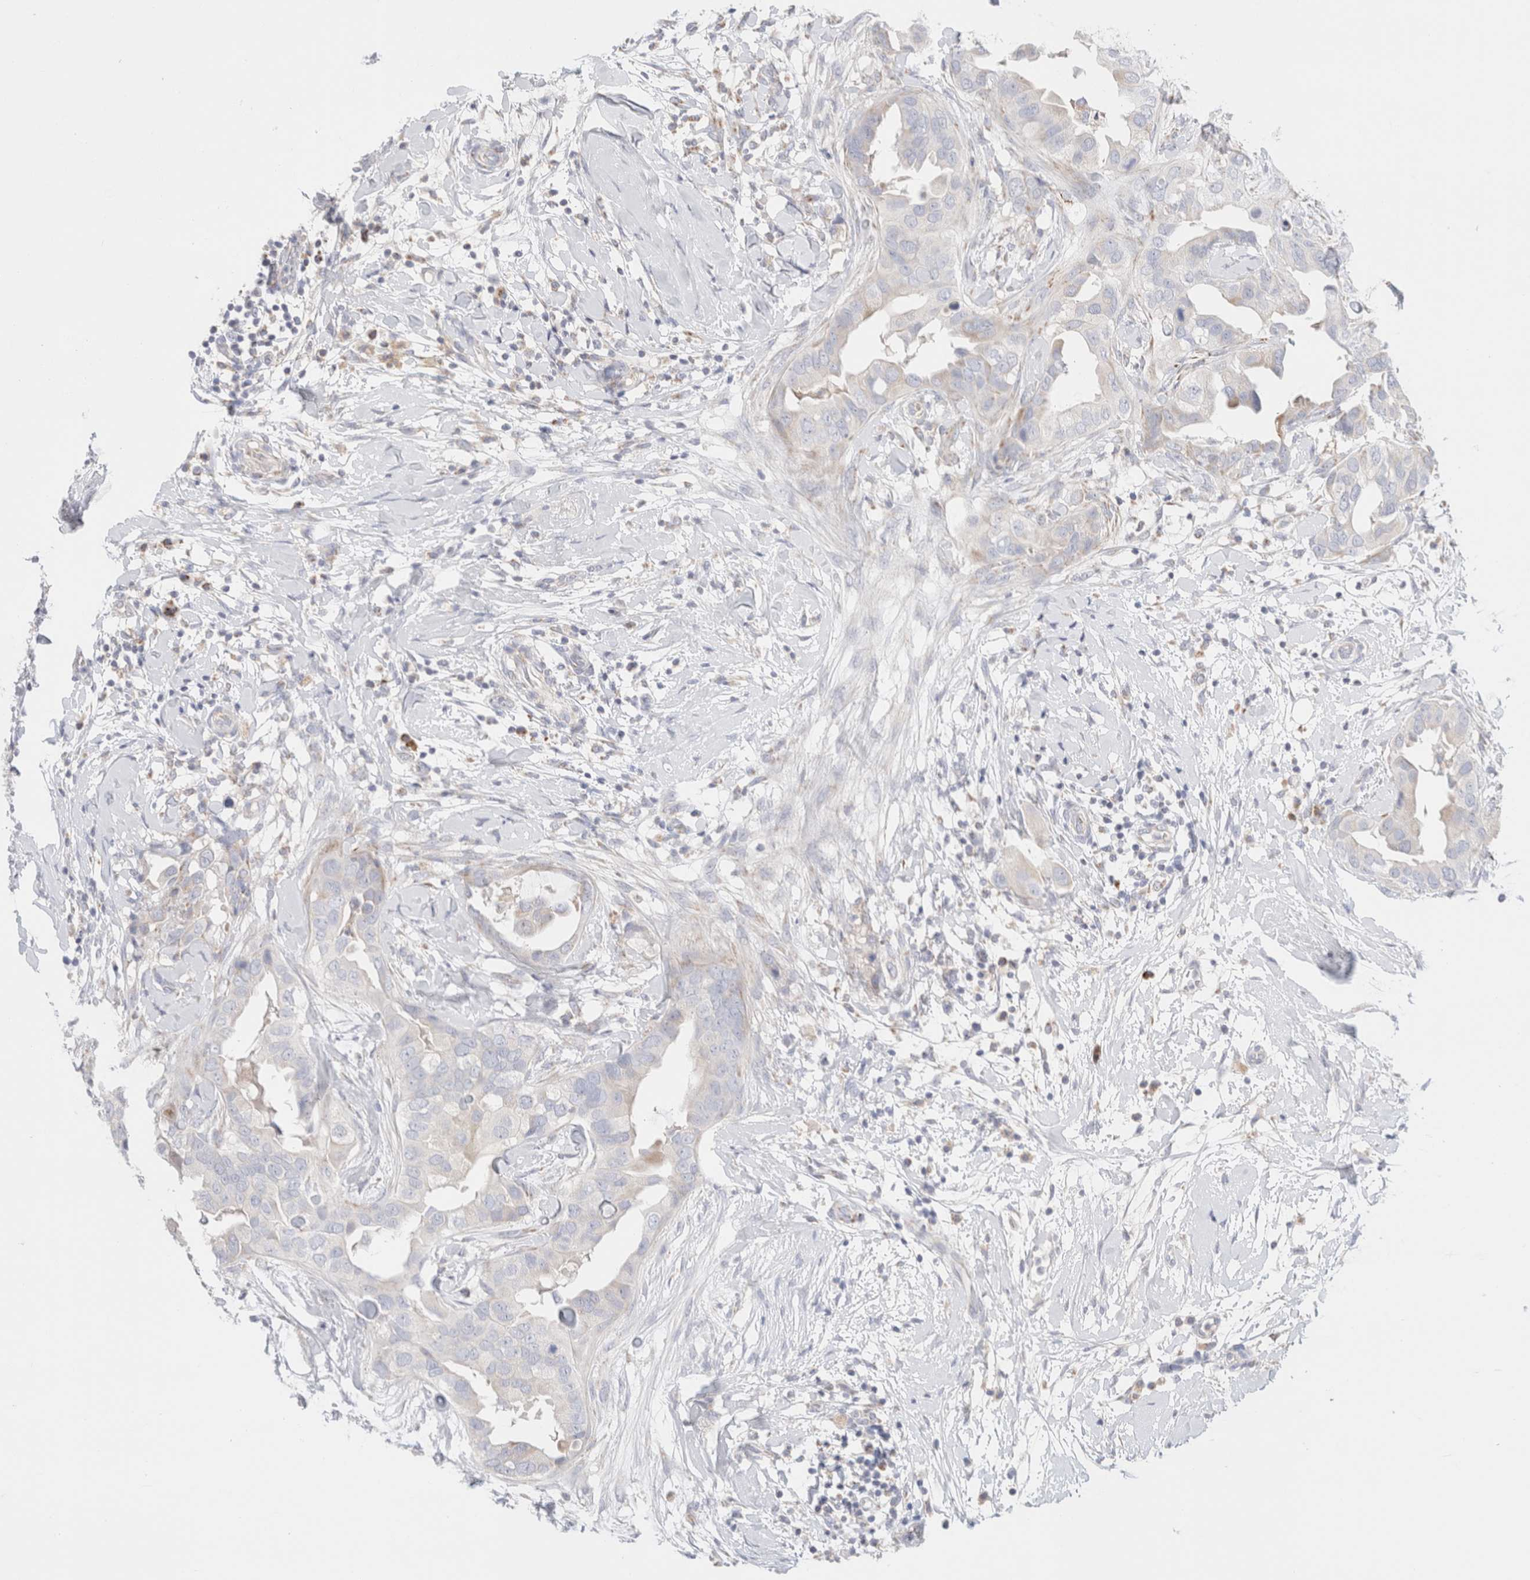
{"staining": {"intensity": "negative", "quantity": "none", "location": "none"}, "tissue": "breast cancer", "cell_type": "Tumor cells", "image_type": "cancer", "snomed": [{"axis": "morphology", "description": "Duct carcinoma"}, {"axis": "topography", "description": "Breast"}], "caption": "There is no significant staining in tumor cells of breast cancer (infiltrating ductal carcinoma).", "gene": "ATP6V1C1", "patient": {"sex": "female", "age": 40}}